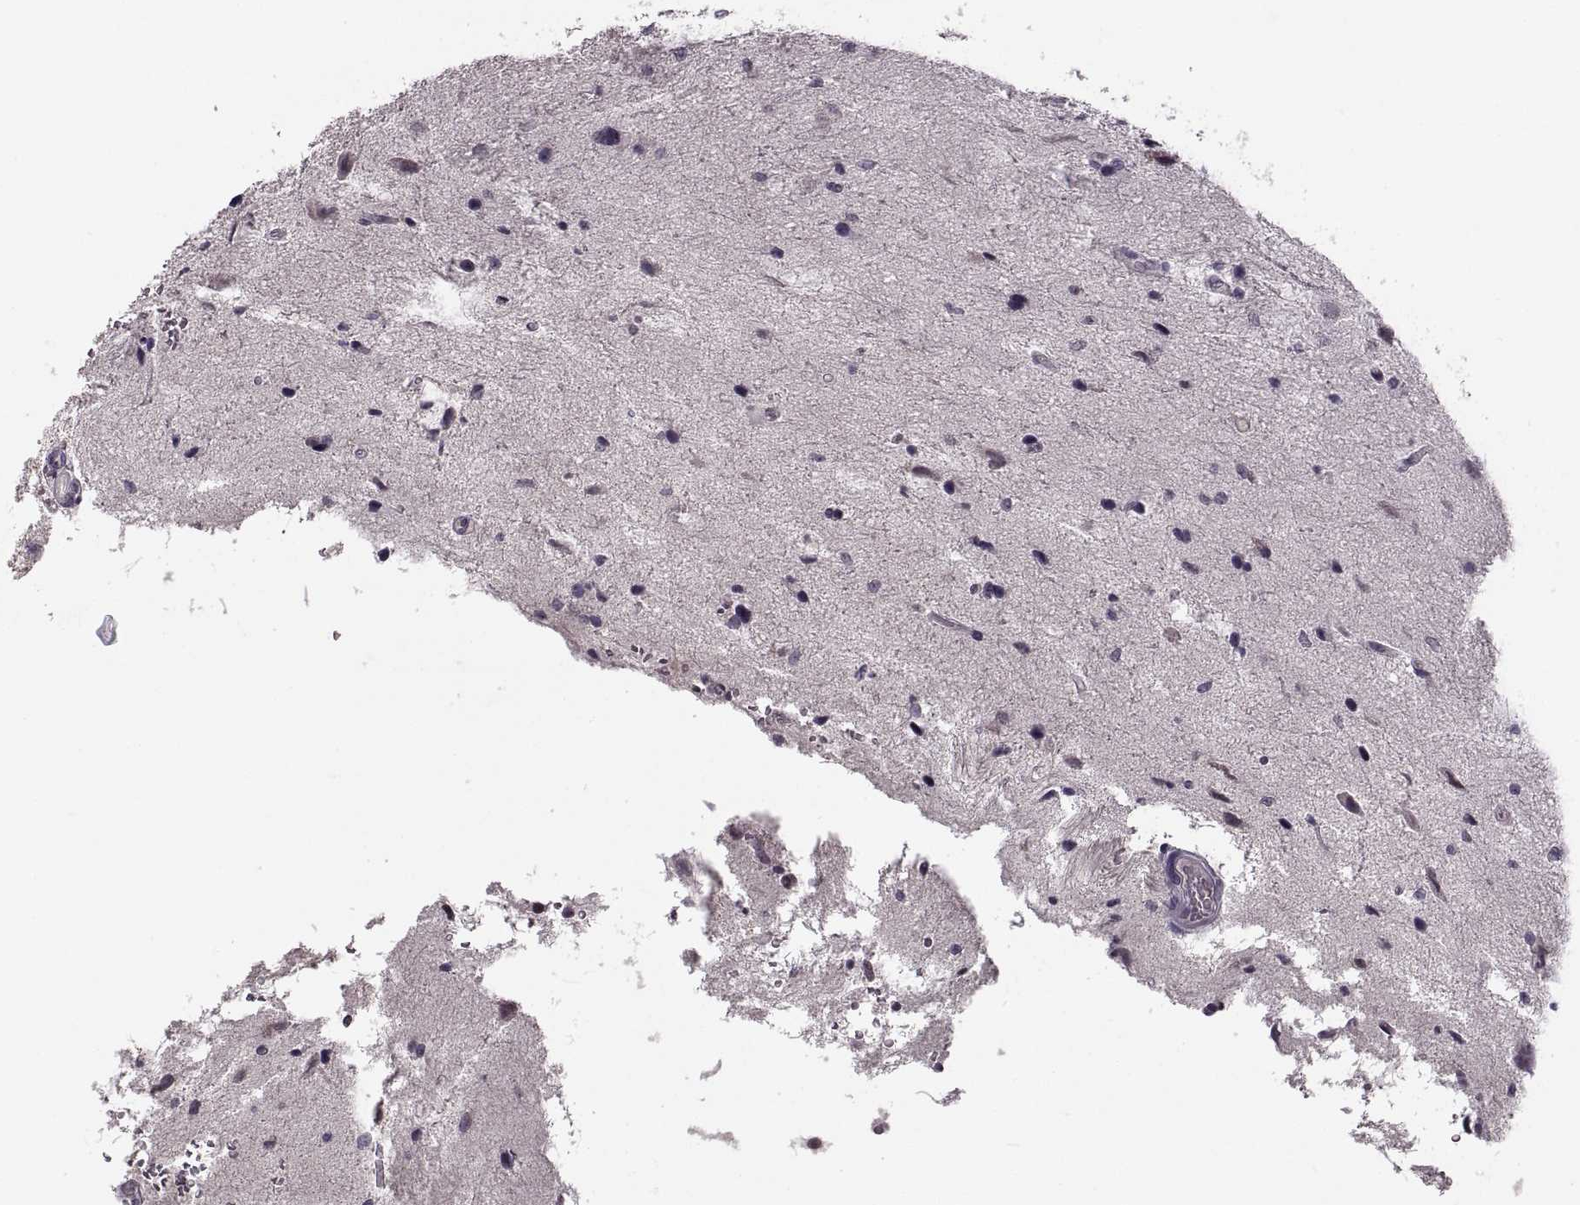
{"staining": {"intensity": "negative", "quantity": "none", "location": "none"}, "tissue": "glioma", "cell_type": "Tumor cells", "image_type": "cancer", "snomed": [{"axis": "morphology", "description": "Glioma, malignant, Low grade"}, {"axis": "topography", "description": "Brain"}], "caption": "High magnification brightfield microscopy of glioma stained with DAB (3,3'-diaminobenzidine) (brown) and counterstained with hematoxylin (blue): tumor cells show no significant staining.", "gene": "CACNA1F", "patient": {"sex": "female", "age": 32}}